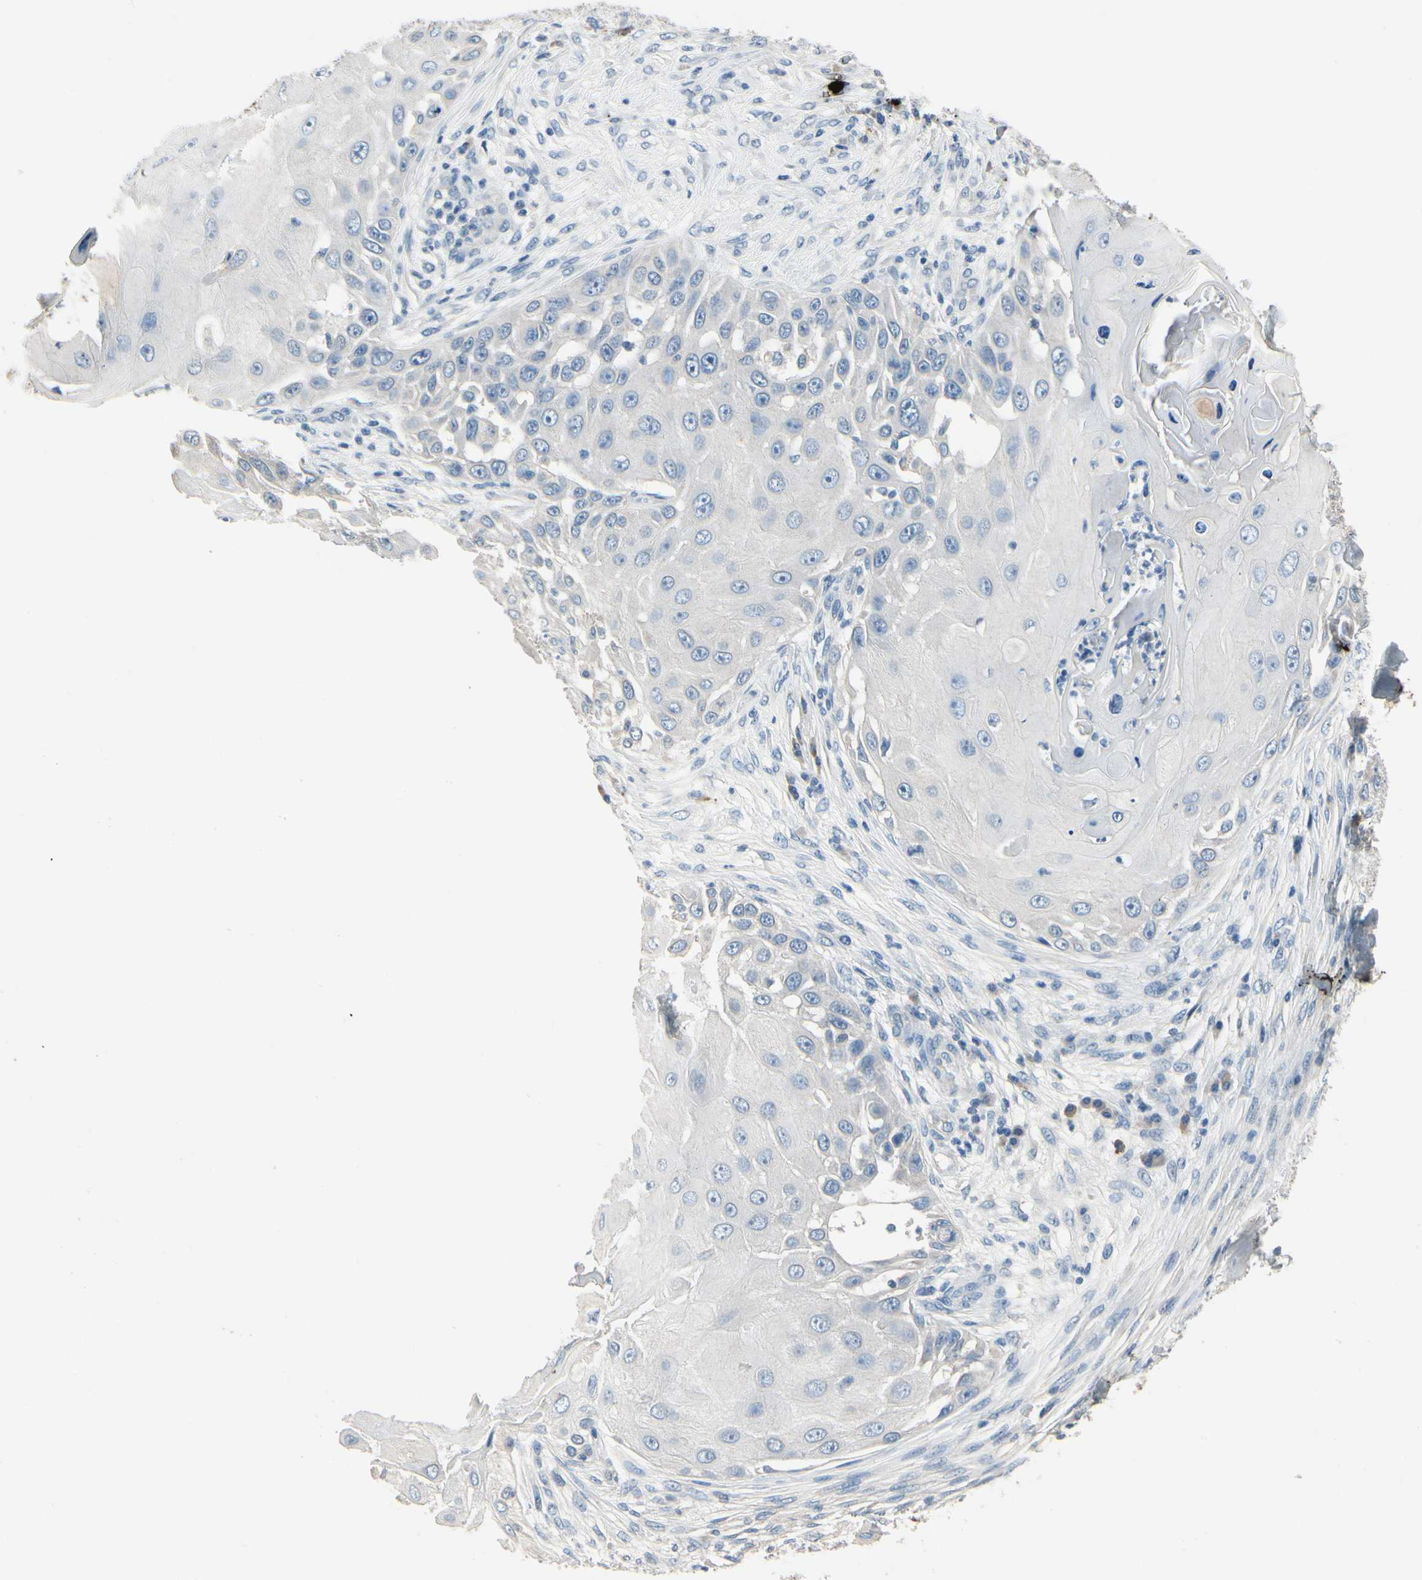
{"staining": {"intensity": "negative", "quantity": "none", "location": "none"}, "tissue": "skin cancer", "cell_type": "Tumor cells", "image_type": "cancer", "snomed": [{"axis": "morphology", "description": "Squamous cell carcinoma, NOS"}, {"axis": "topography", "description": "Skin"}], "caption": "Immunohistochemistry micrograph of human skin cancer stained for a protein (brown), which shows no expression in tumor cells. Nuclei are stained in blue.", "gene": "CPA3", "patient": {"sex": "female", "age": 44}}